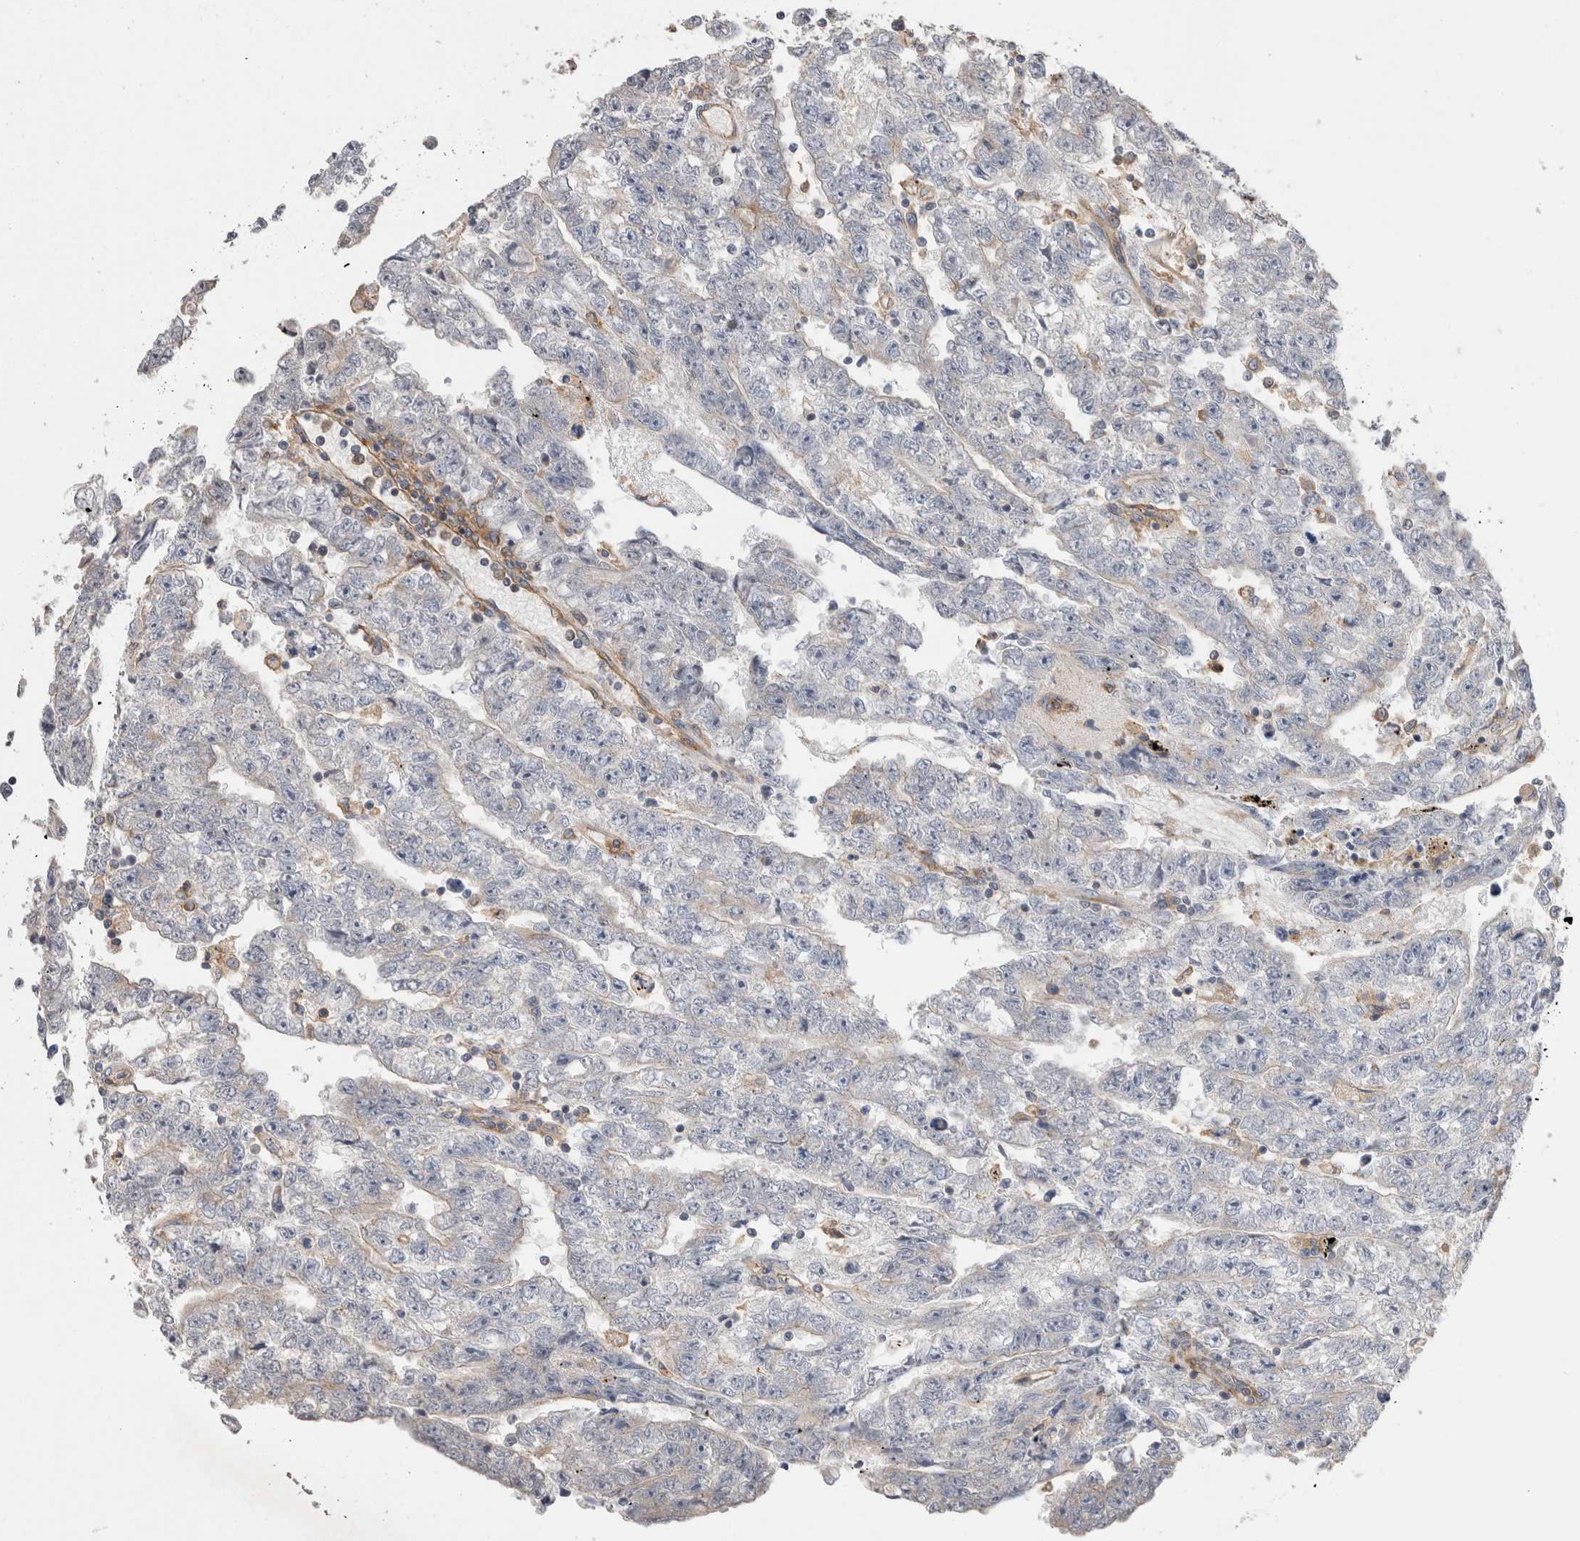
{"staining": {"intensity": "negative", "quantity": "none", "location": "none"}, "tissue": "testis cancer", "cell_type": "Tumor cells", "image_type": "cancer", "snomed": [{"axis": "morphology", "description": "Carcinoma, Embryonal, NOS"}, {"axis": "topography", "description": "Testis"}], "caption": "High power microscopy photomicrograph of an immunohistochemistry micrograph of testis embryonal carcinoma, revealing no significant positivity in tumor cells. (DAB immunohistochemistry (IHC) with hematoxylin counter stain).", "gene": "BNIP2", "patient": {"sex": "male", "age": 25}}